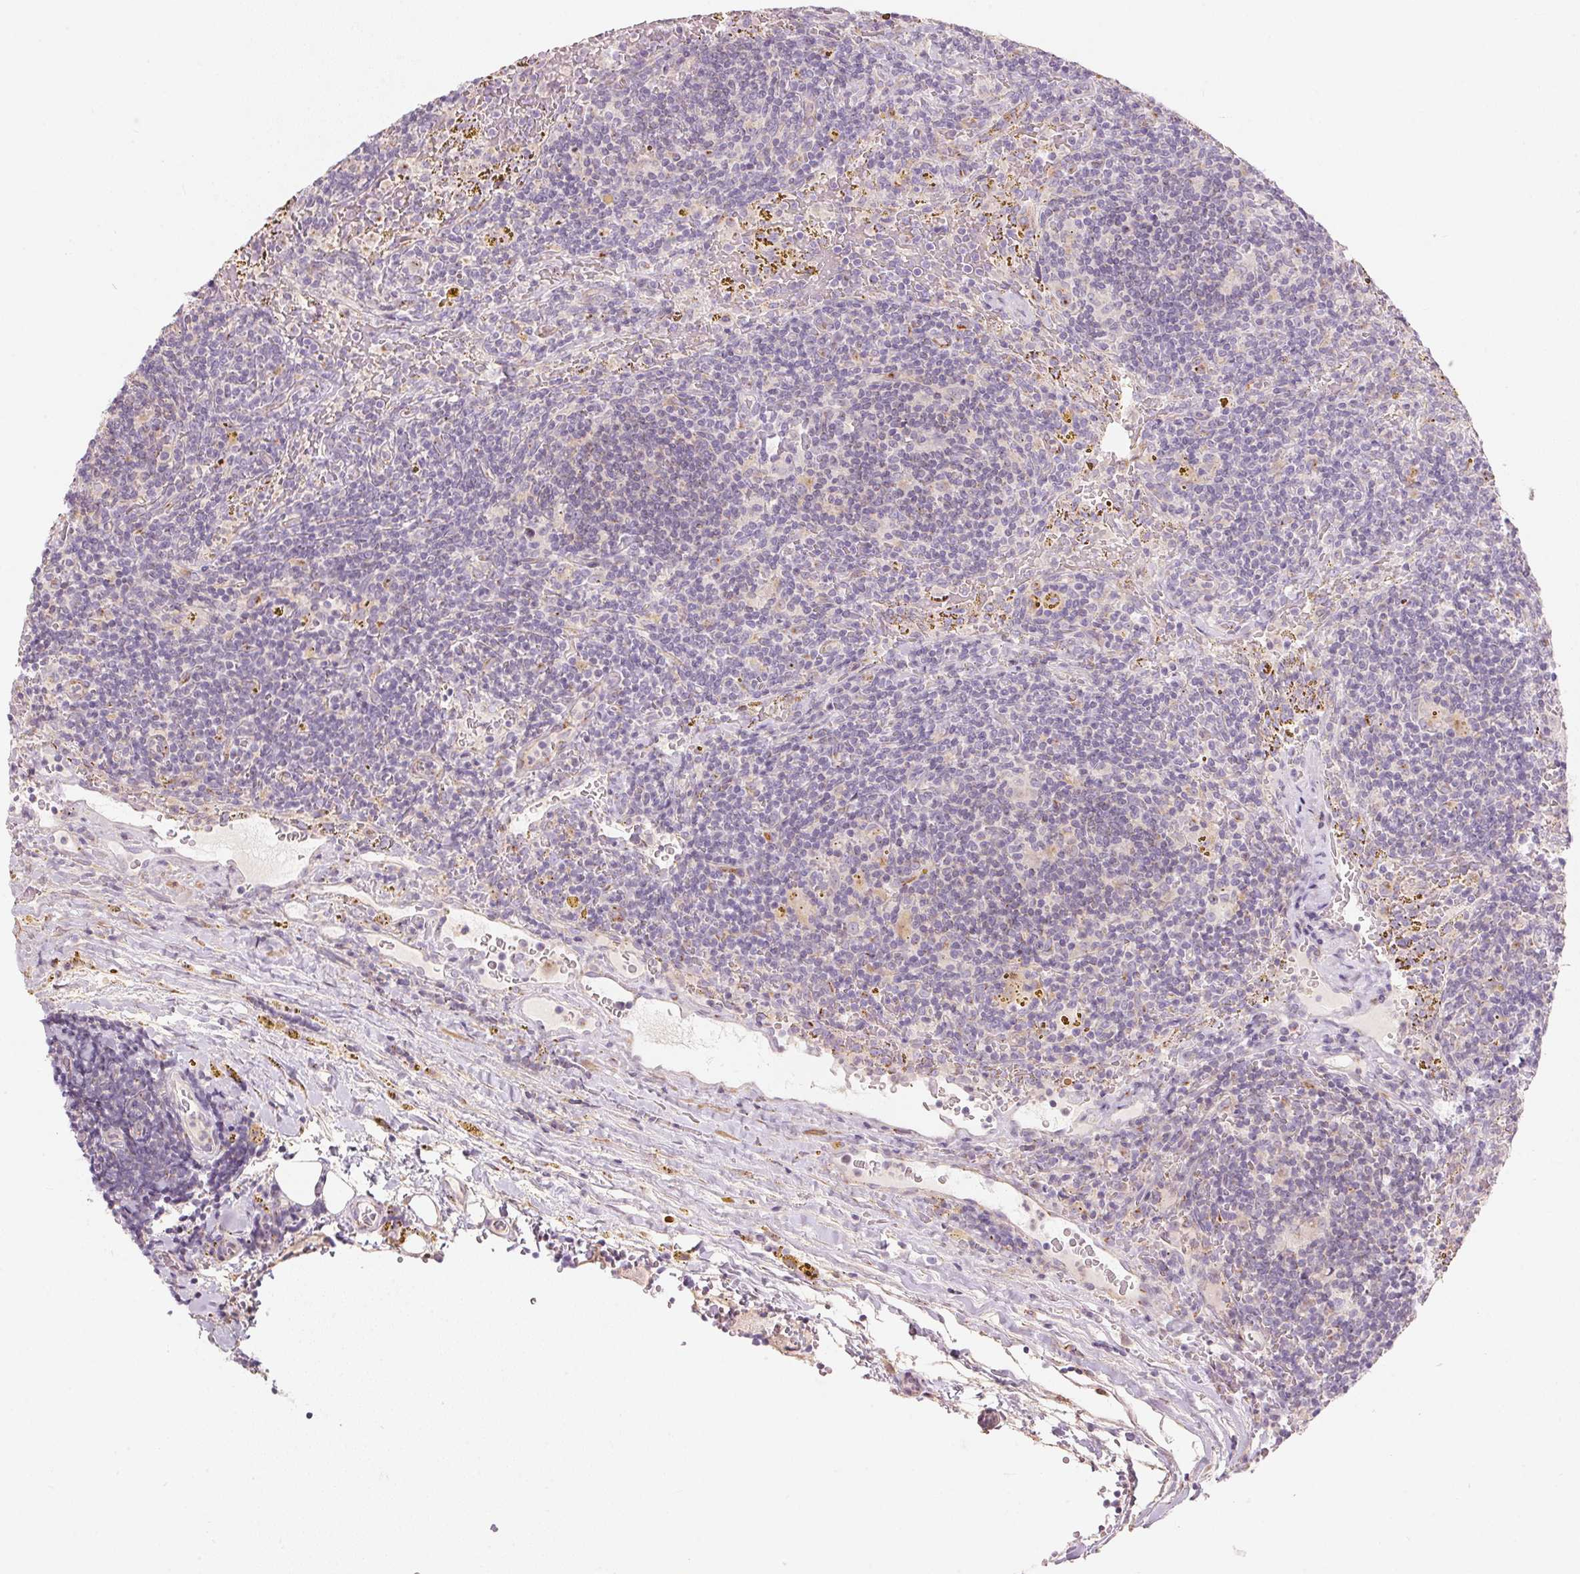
{"staining": {"intensity": "negative", "quantity": "none", "location": "none"}, "tissue": "lymphoma", "cell_type": "Tumor cells", "image_type": "cancer", "snomed": [{"axis": "morphology", "description": "Malignant lymphoma, non-Hodgkin's type, Low grade"}, {"axis": "topography", "description": "Spleen"}], "caption": "A high-resolution histopathology image shows immunohistochemistry staining of low-grade malignant lymphoma, non-Hodgkin's type, which displays no significant staining in tumor cells.", "gene": "DRAM2", "patient": {"sex": "female", "age": 70}}